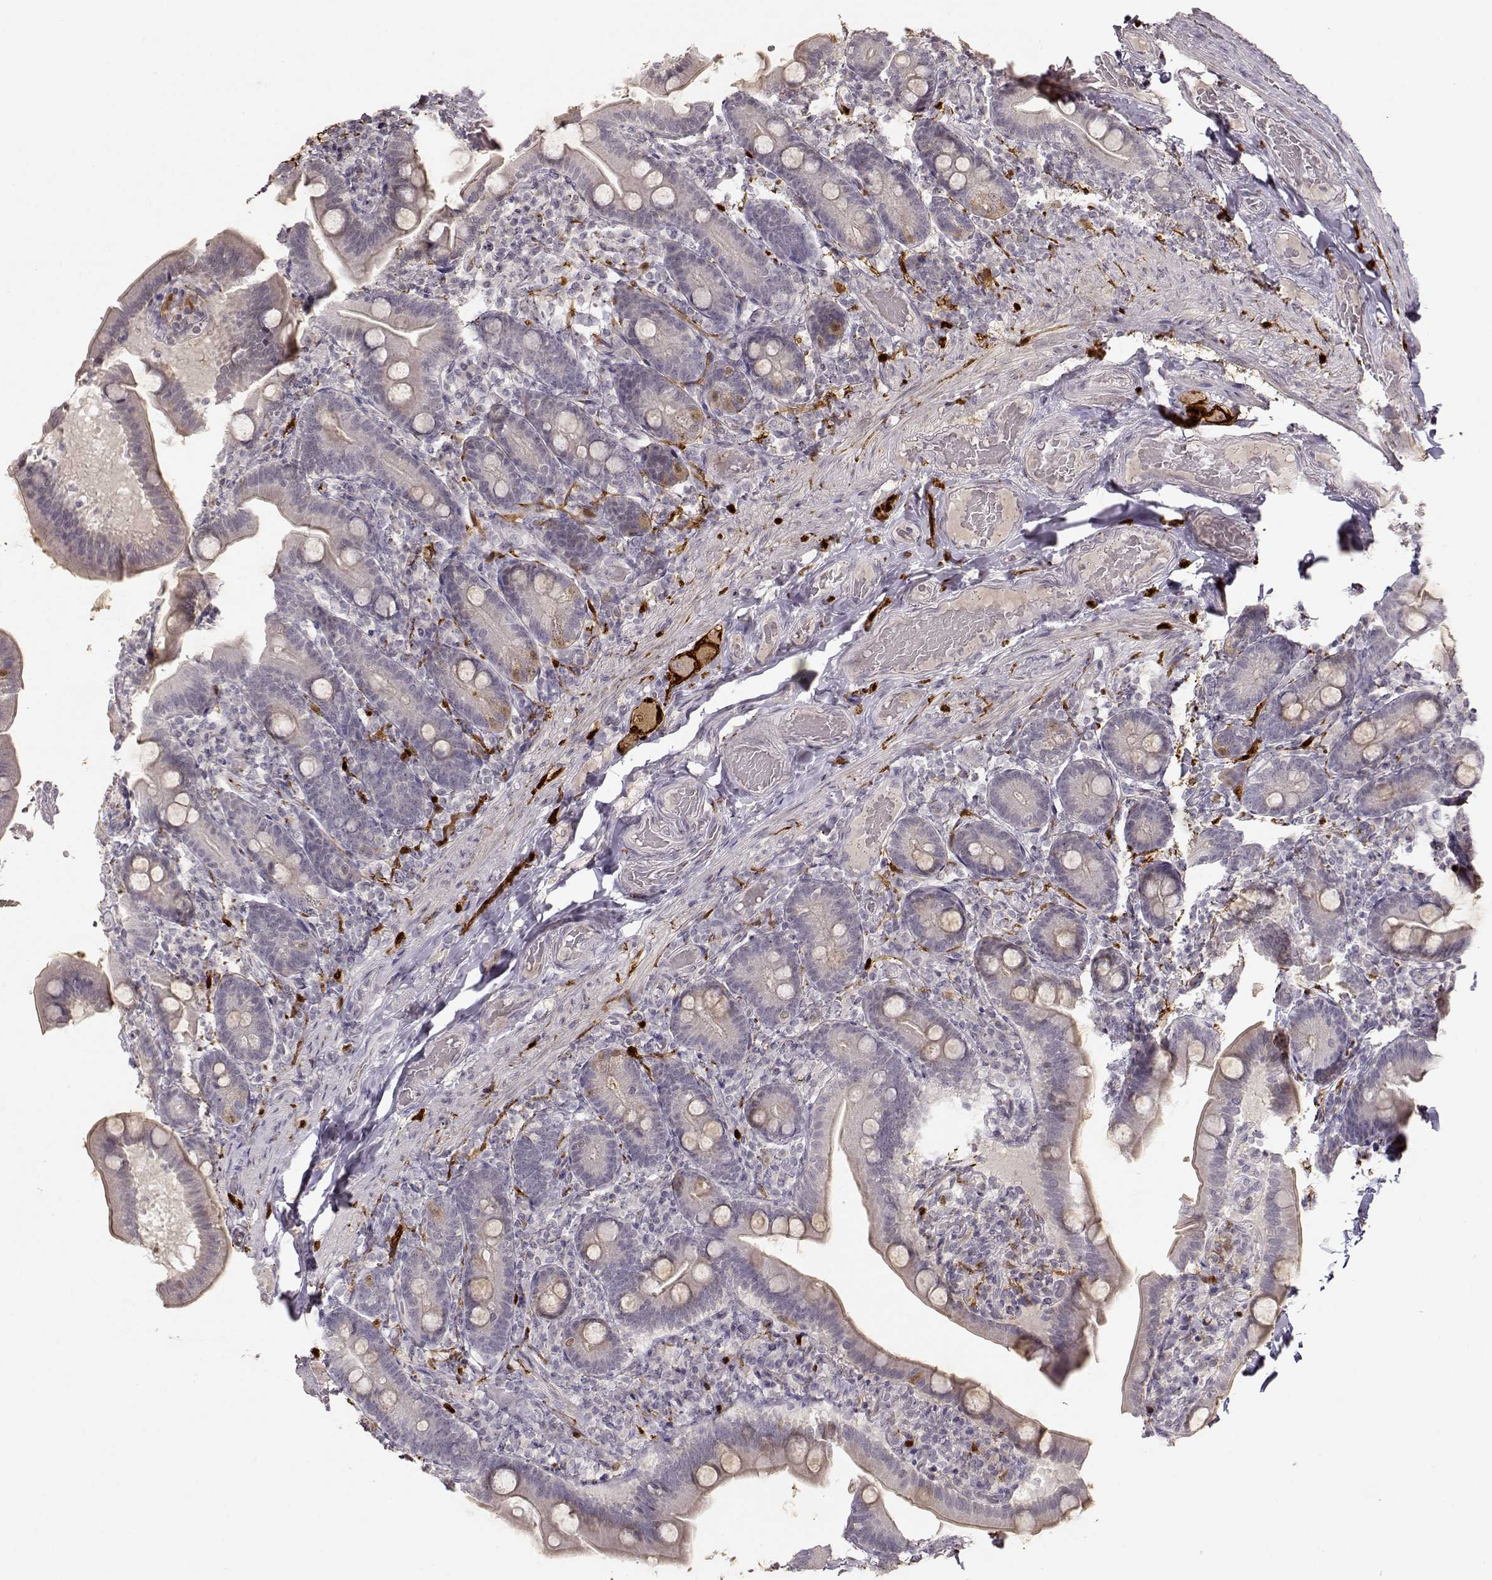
{"staining": {"intensity": "negative", "quantity": "none", "location": "none"}, "tissue": "small intestine", "cell_type": "Glandular cells", "image_type": "normal", "snomed": [{"axis": "morphology", "description": "Normal tissue, NOS"}, {"axis": "topography", "description": "Small intestine"}], "caption": "Unremarkable small intestine was stained to show a protein in brown. There is no significant staining in glandular cells.", "gene": "S100B", "patient": {"sex": "male", "age": 66}}